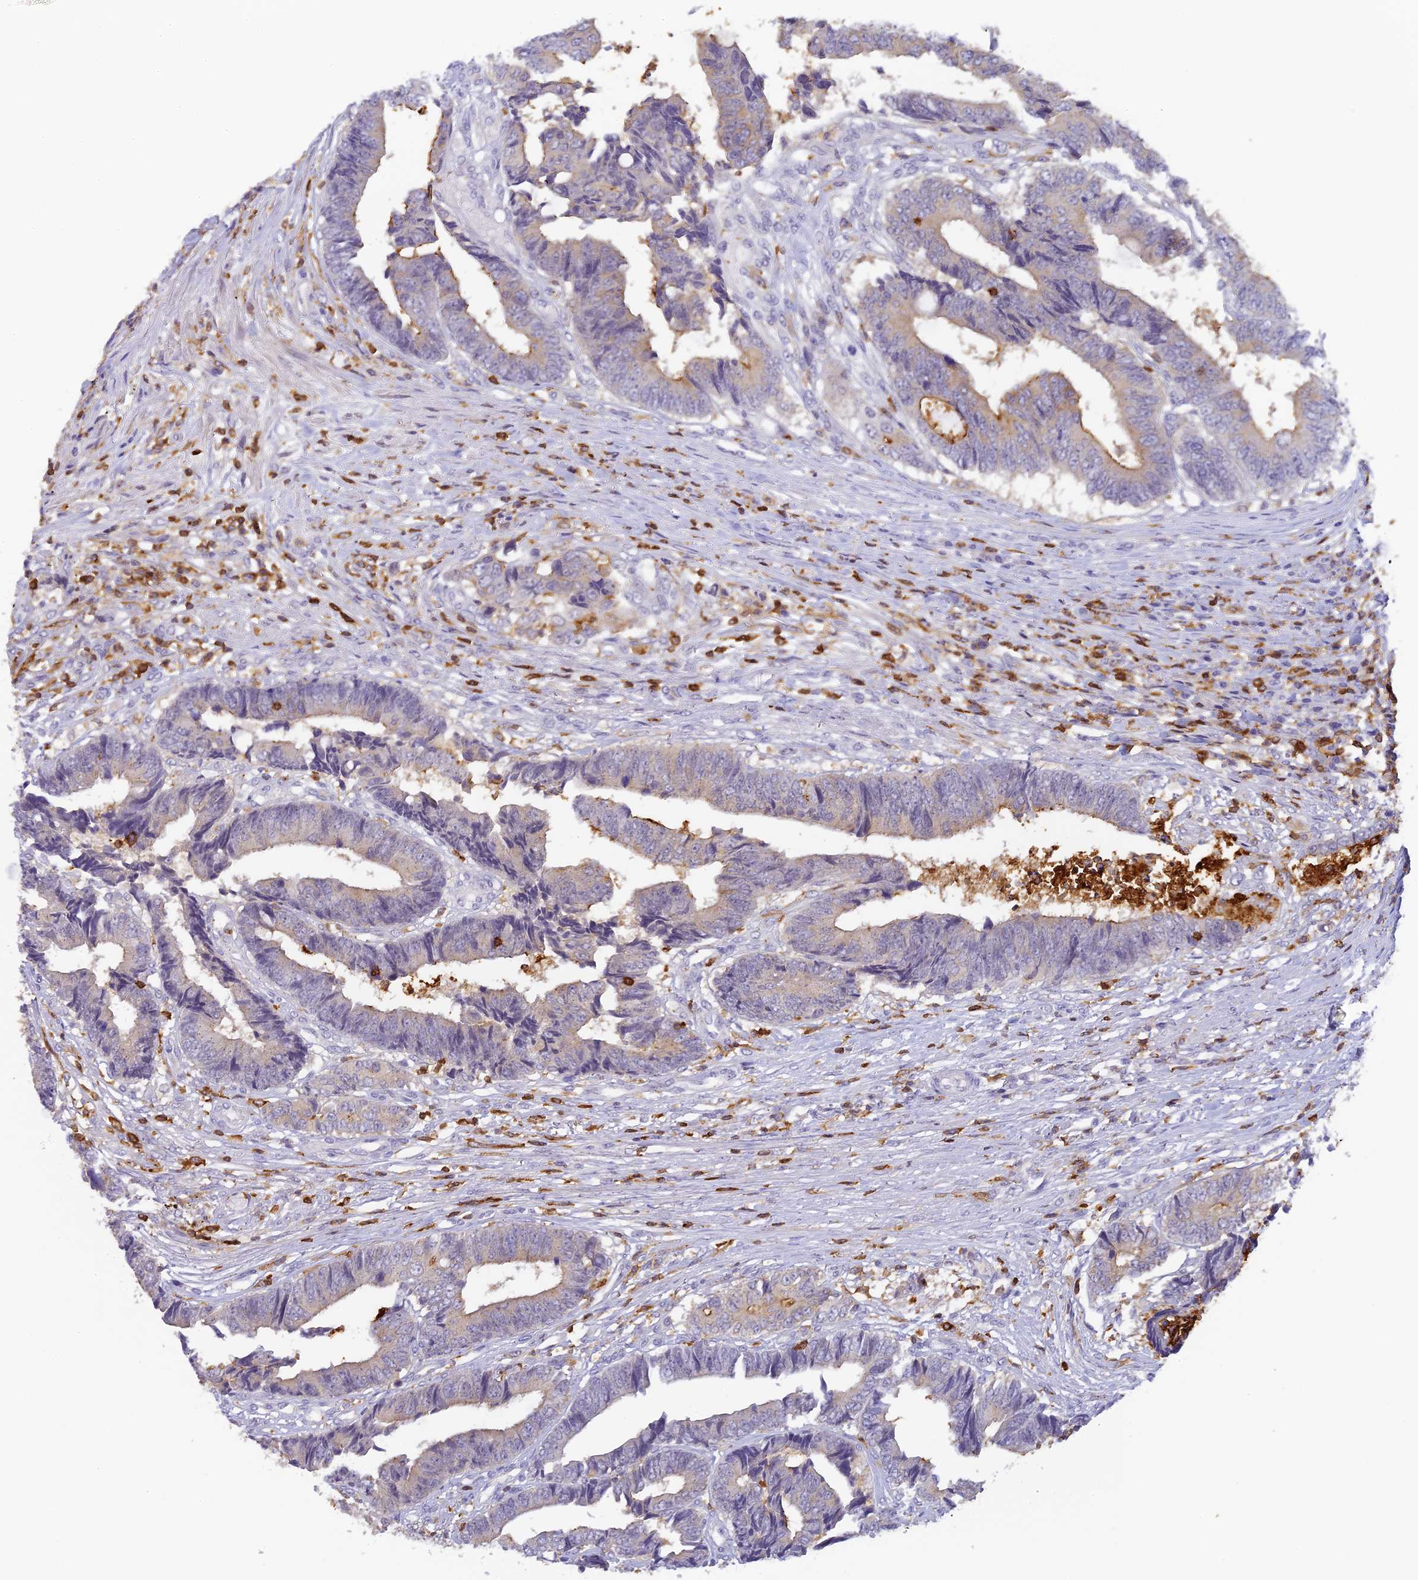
{"staining": {"intensity": "moderate", "quantity": "<25%", "location": "cytoplasmic/membranous"}, "tissue": "colorectal cancer", "cell_type": "Tumor cells", "image_type": "cancer", "snomed": [{"axis": "morphology", "description": "Adenocarcinoma, NOS"}, {"axis": "topography", "description": "Rectum"}], "caption": "Tumor cells show moderate cytoplasmic/membranous expression in about <25% of cells in colorectal adenocarcinoma.", "gene": "FYB1", "patient": {"sex": "male", "age": 84}}